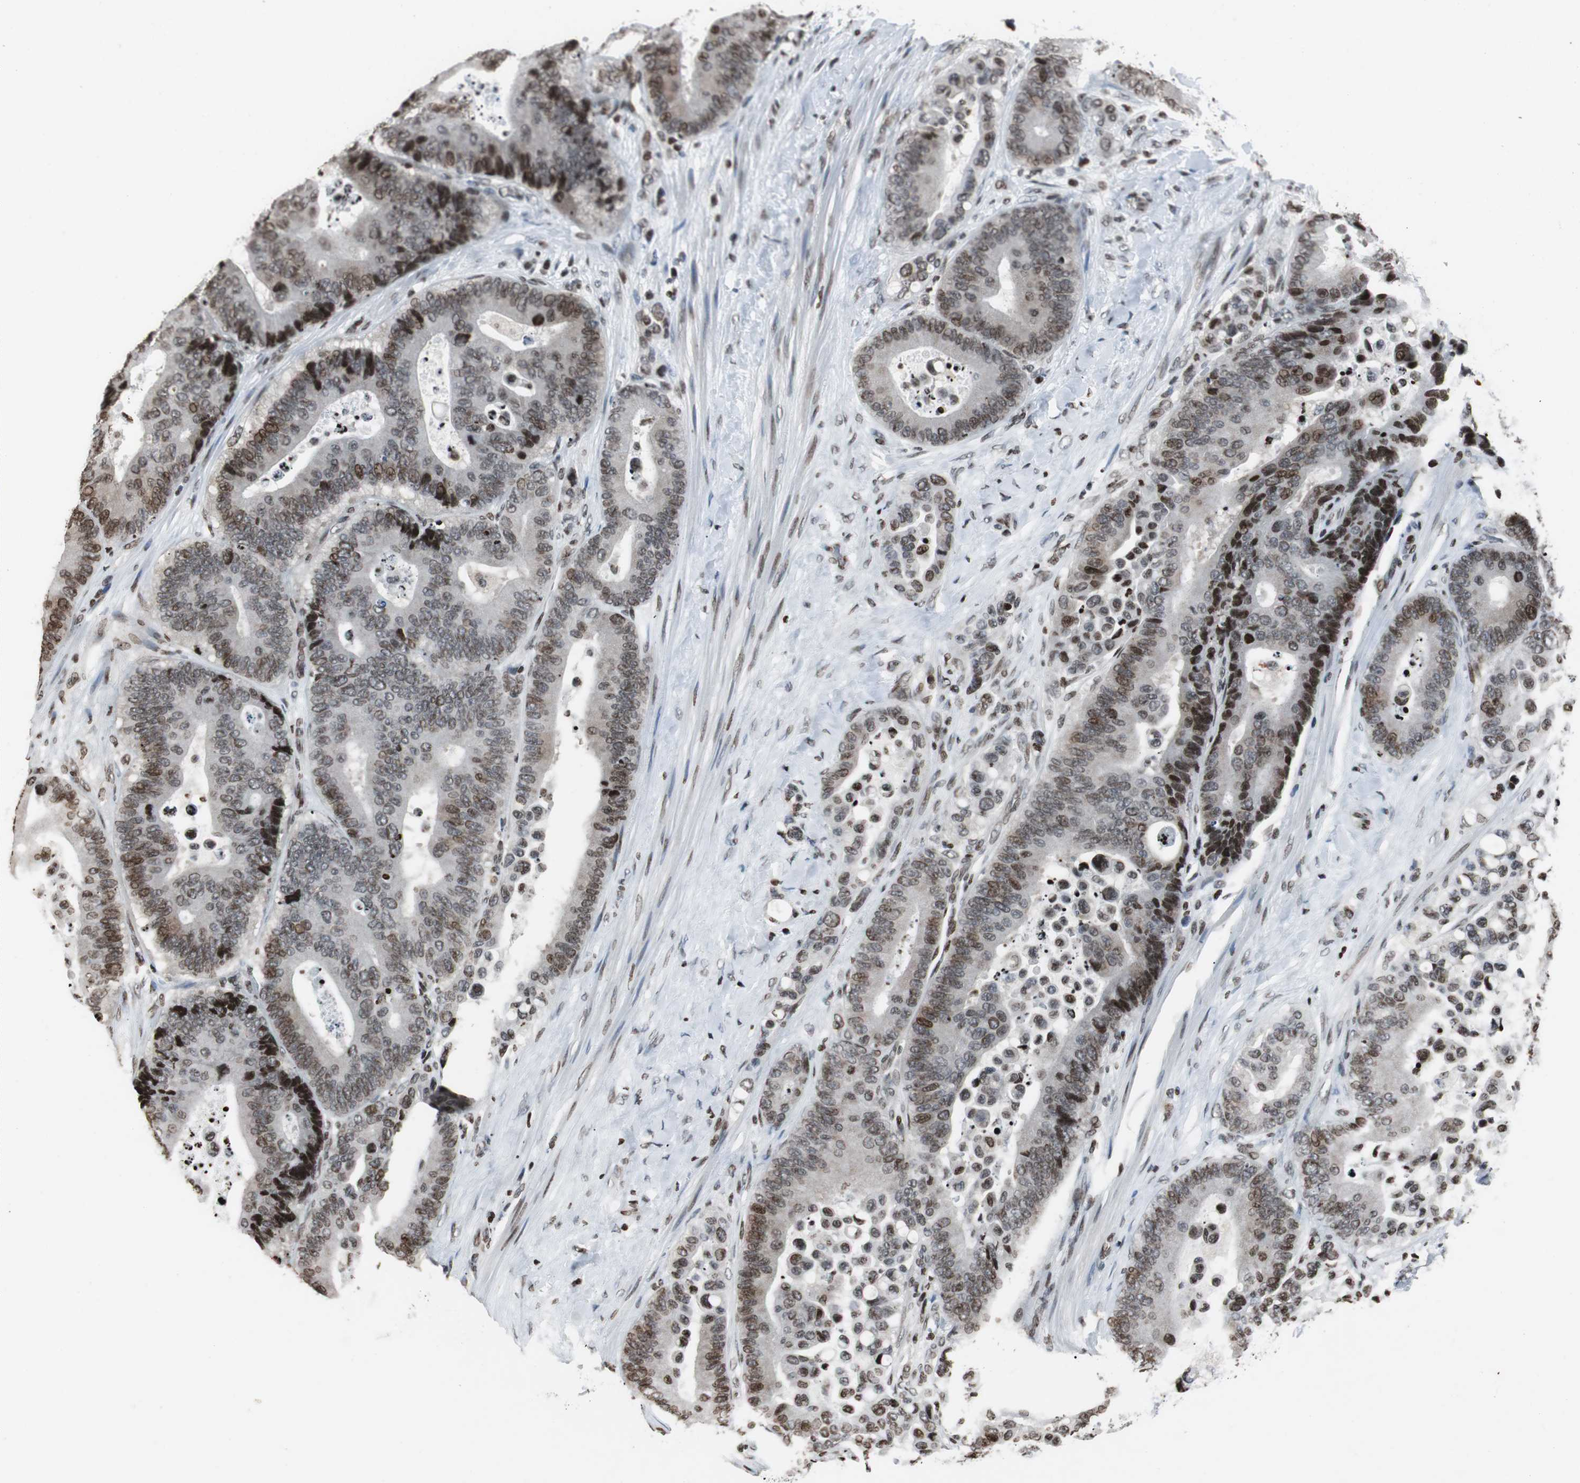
{"staining": {"intensity": "moderate", "quantity": ">75%", "location": "nuclear"}, "tissue": "colorectal cancer", "cell_type": "Tumor cells", "image_type": "cancer", "snomed": [{"axis": "morphology", "description": "Normal tissue, NOS"}, {"axis": "morphology", "description": "Adenocarcinoma, NOS"}, {"axis": "topography", "description": "Colon"}], "caption": "Human adenocarcinoma (colorectal) stained with a brown dye displays moderate nuclear positive positivity in about >75% of tumor cells.", "gene": "PAXIP1", "patient": {"sex": "male", "age": 82}}